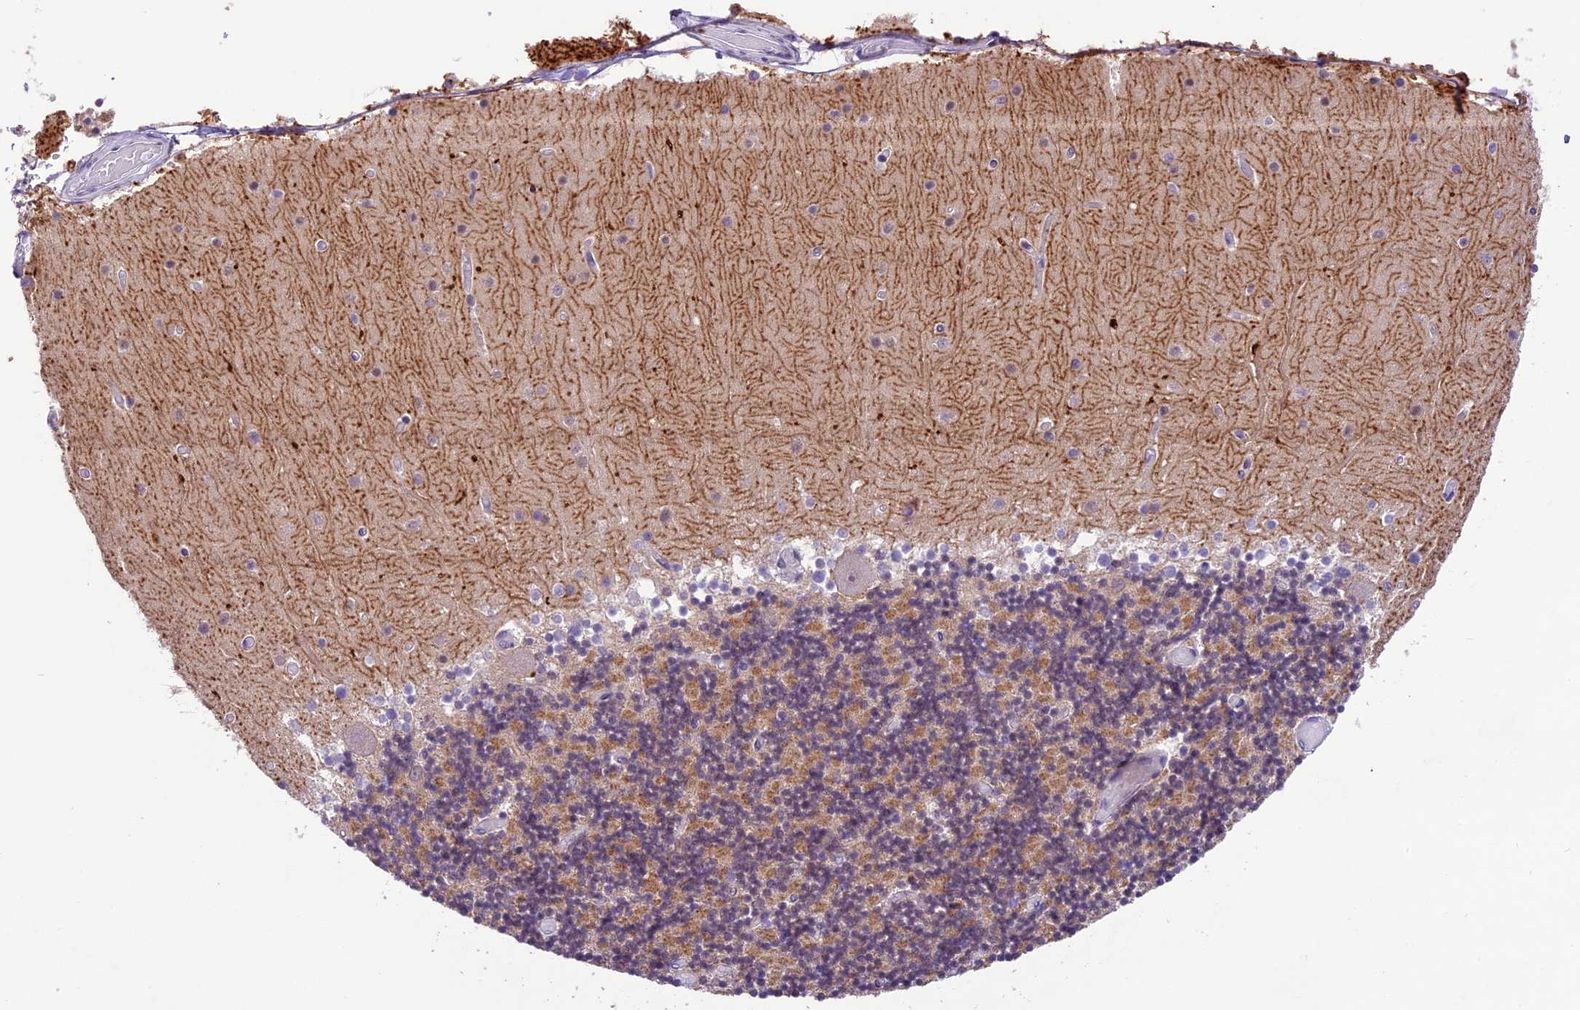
{"staining": {"intensity": "moderate", "quantity": ">75%", "location": "cytoplasmic/membranous"}, "tissue": "cerebellum", "cell_type": "Cells in granular layer", "image_type": "normal", "snomed": [{"axis": "morphology", "description": "Normal tissue, NOS"}, {"axis": "topography", "description": "Cerebellum"}], "caption": "IHC (DAB (3,3'-diaminobenzidine)) staining of benign human cerebellum shows moderate cytoplasmic/membranous protein expression in approximately >75% of cells in granular layer.", "gene": "SHKBP1", "patient": {"sex": "female", "age": 28}}